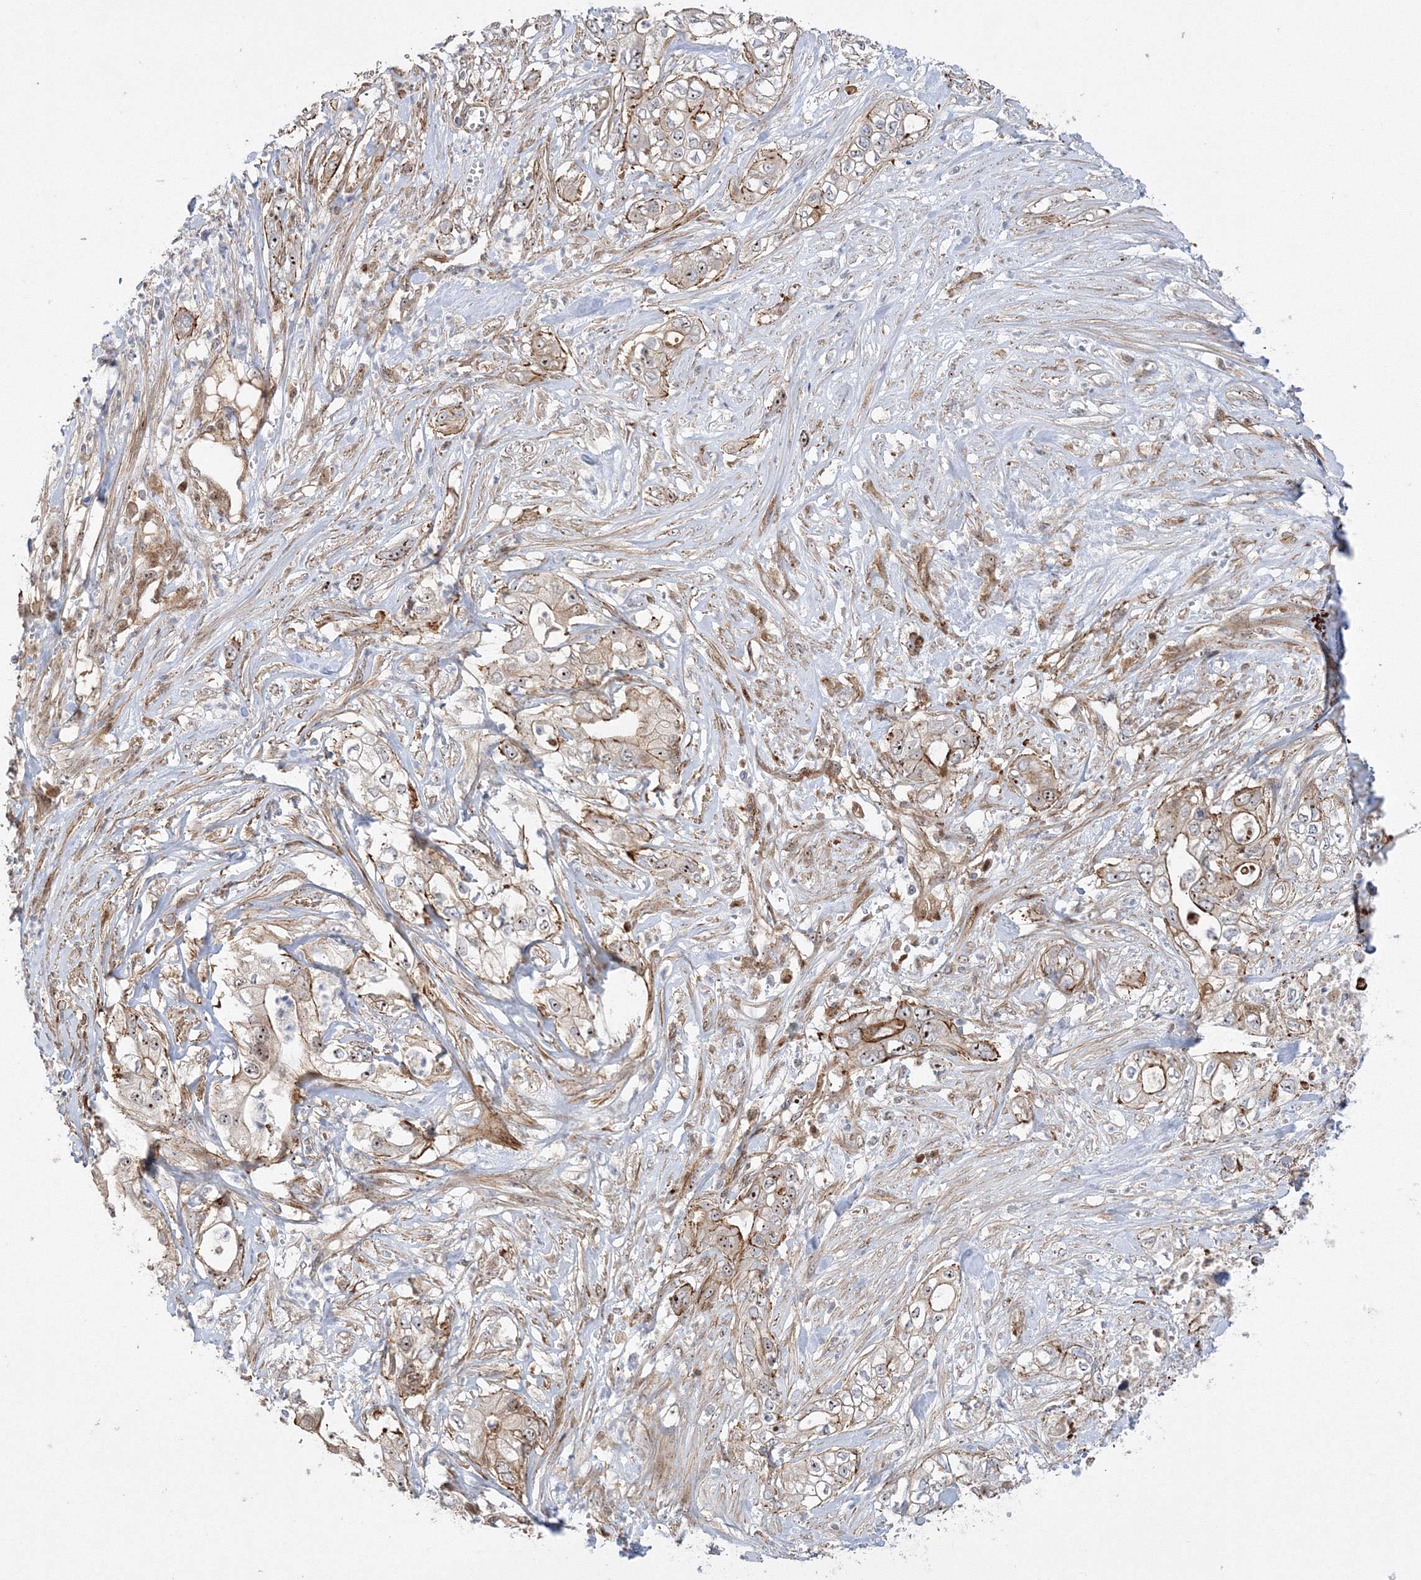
{"staining": {"intensity": "moderate", "quantity": ">75%", "location": "cytoplasmic/membranous,nuclear"}, "tissue": "pancreatic cancer", "cell_type": "Tumor cells", "image_type": "cancer", "snomed": [{"axis": "morphology", "description": "Adenocarcinoma, NOS"}, {"axis": "topography", "description": "Pancreas"}], "caption": "A histopathology image showing moderate cytoplasmic/membranous and nuclear staining in approximately >75% of tumor cells in adenocarcinoma (pancreatic), as visualized by brown immunohistochemical staining.", "gene": "NPM3", "patient": {"sex": "female", "age": 78}}